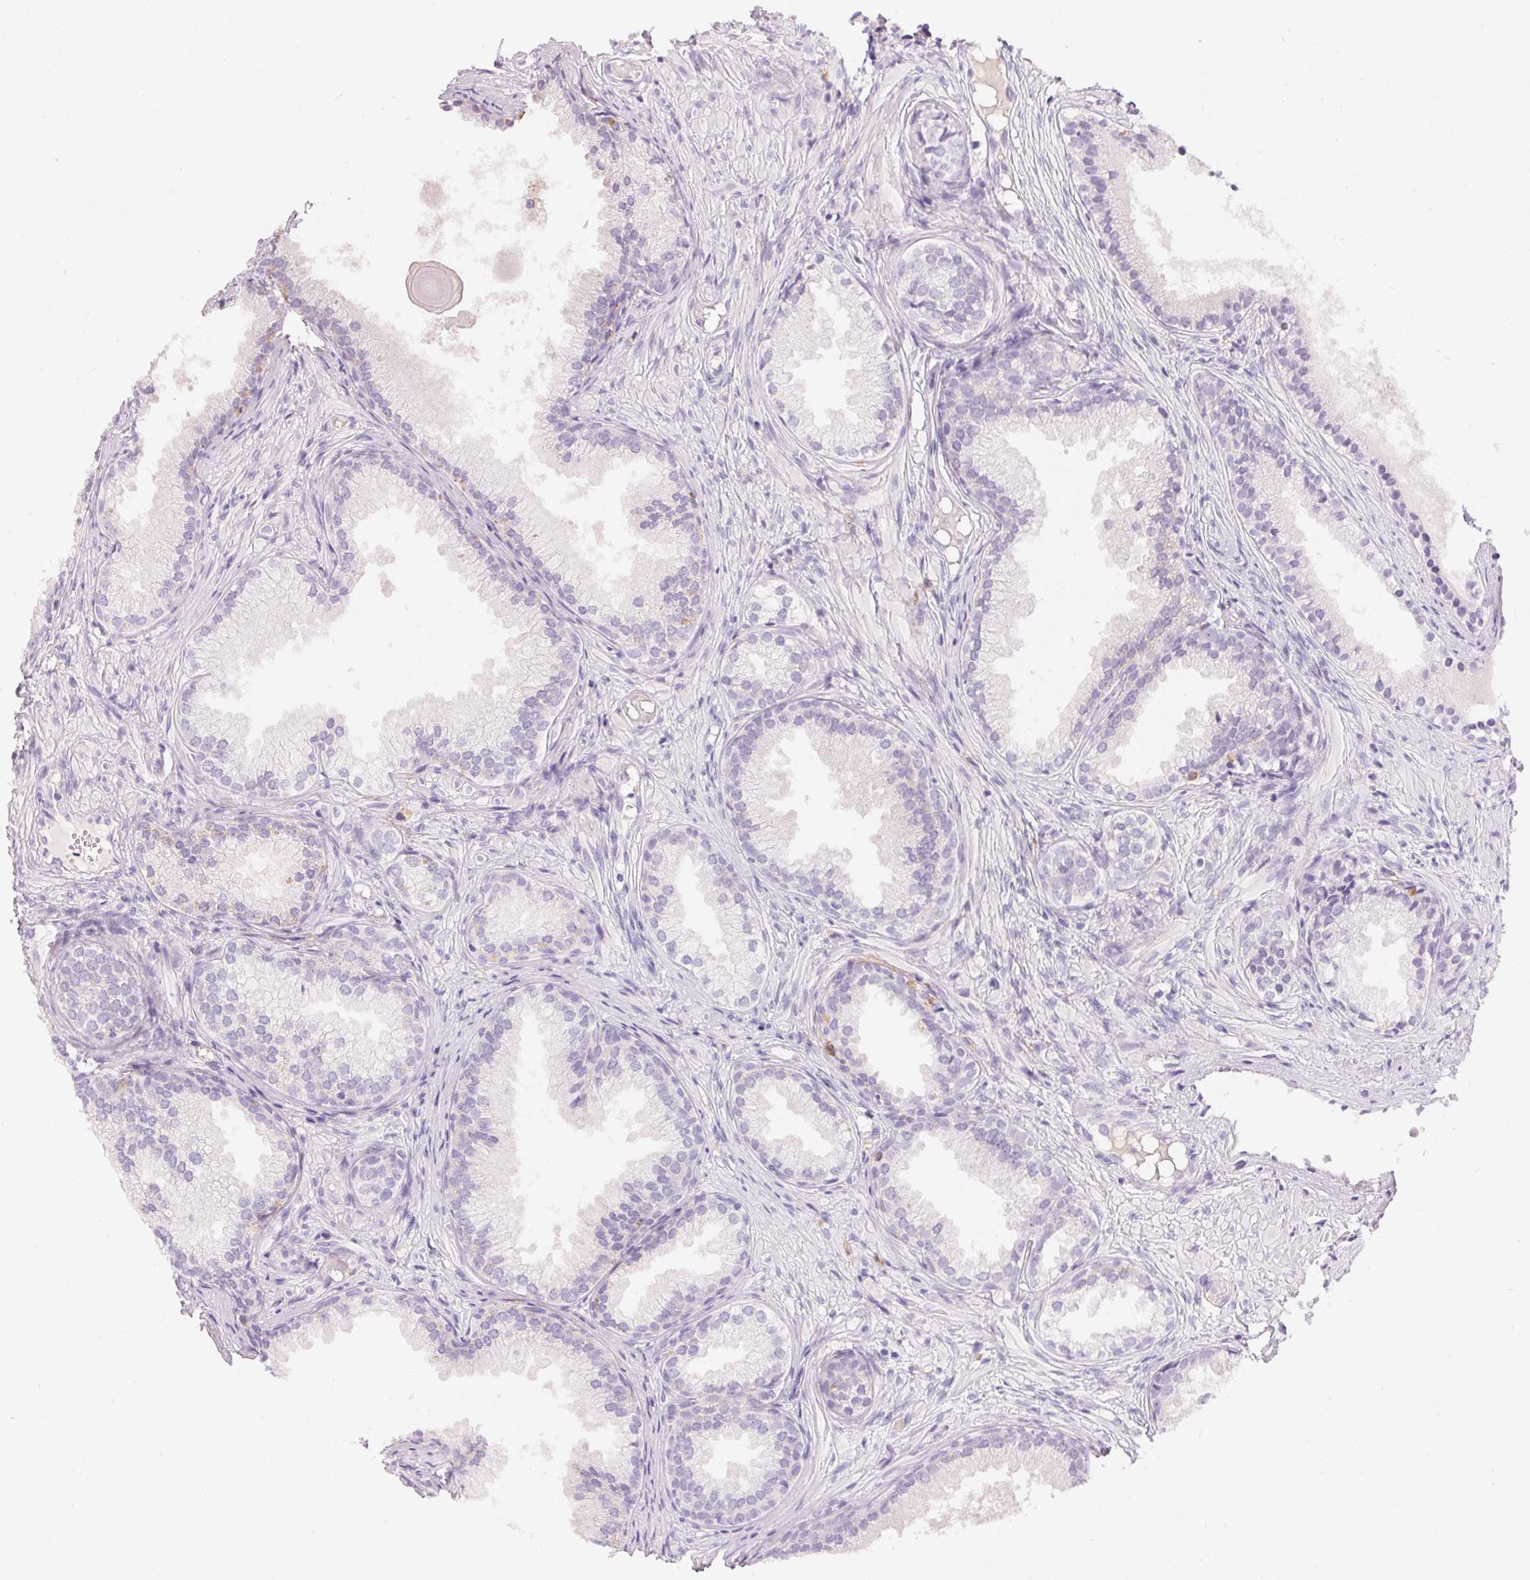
{"staining": {"intensity": "negative", "quantity": "none", "location": "none"}, "tissue": "prostate cancer", "cell_type": "Tumor cells", "image_type": "cancer", "snomed": [{"axis": "morphology", "description": "Adenocarcinoma, High grade"}, {"axis": "topography", "description": "Prostate"}], "caption": "Immunohistochemistry photomicrograph of human prostate cancer stained for a protein (brown), which reveals no expression in tumor cells.", "gene": "PNLIPRP3", "patient": {"sex": "male", "age": 83}}